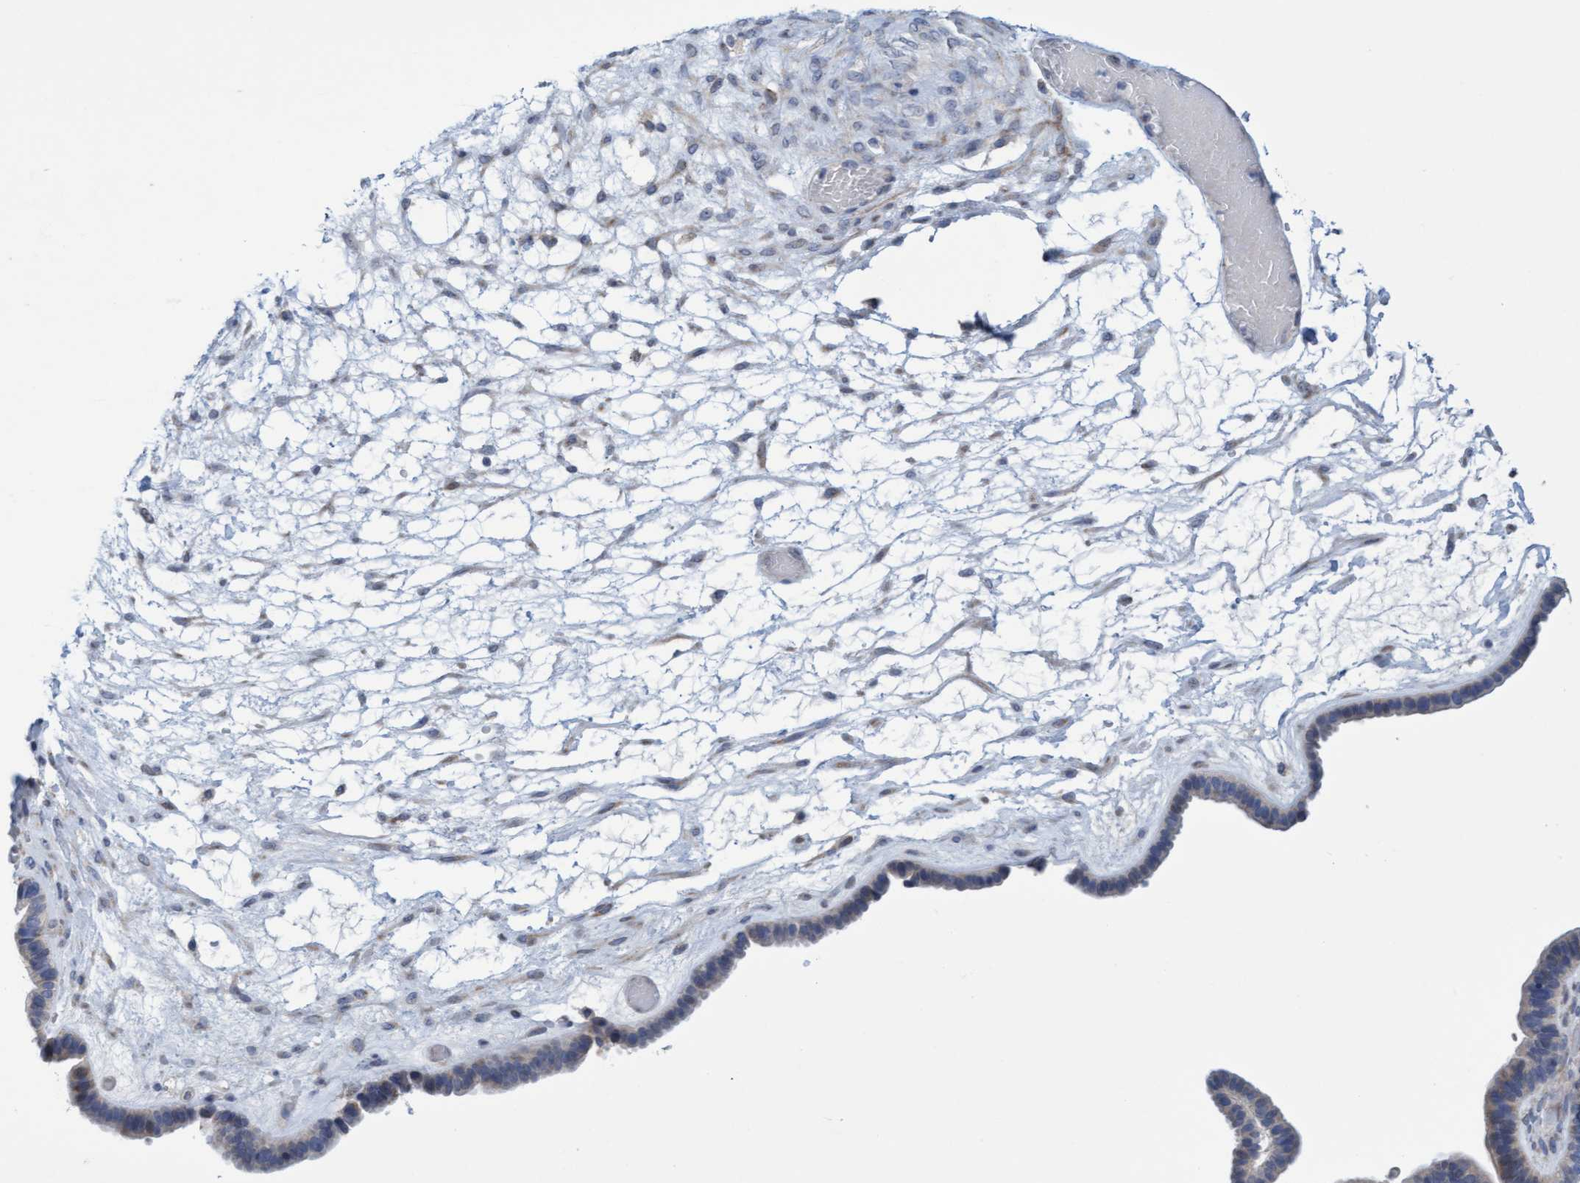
{"staining": {"intensity": "negative", "quantity": "none", "location": "none"}, "tissue": "ovarian cancer", "cell_type": "Tumor cells", "image_type": "cancer", "snomed": [{"axis": "morphology", "description": "Cystadenocarcinoma, serous, NOS"}, {"axis": "topography", "description": "Ovary"}], "caption": "This is a micrograph of IHC staining of ovarian cancer (serous cystadenocarcinoma), which shows no staining in tumor cells.", "gene": "SLC28A3", "patient": {"sex": "female", "age": 56}}